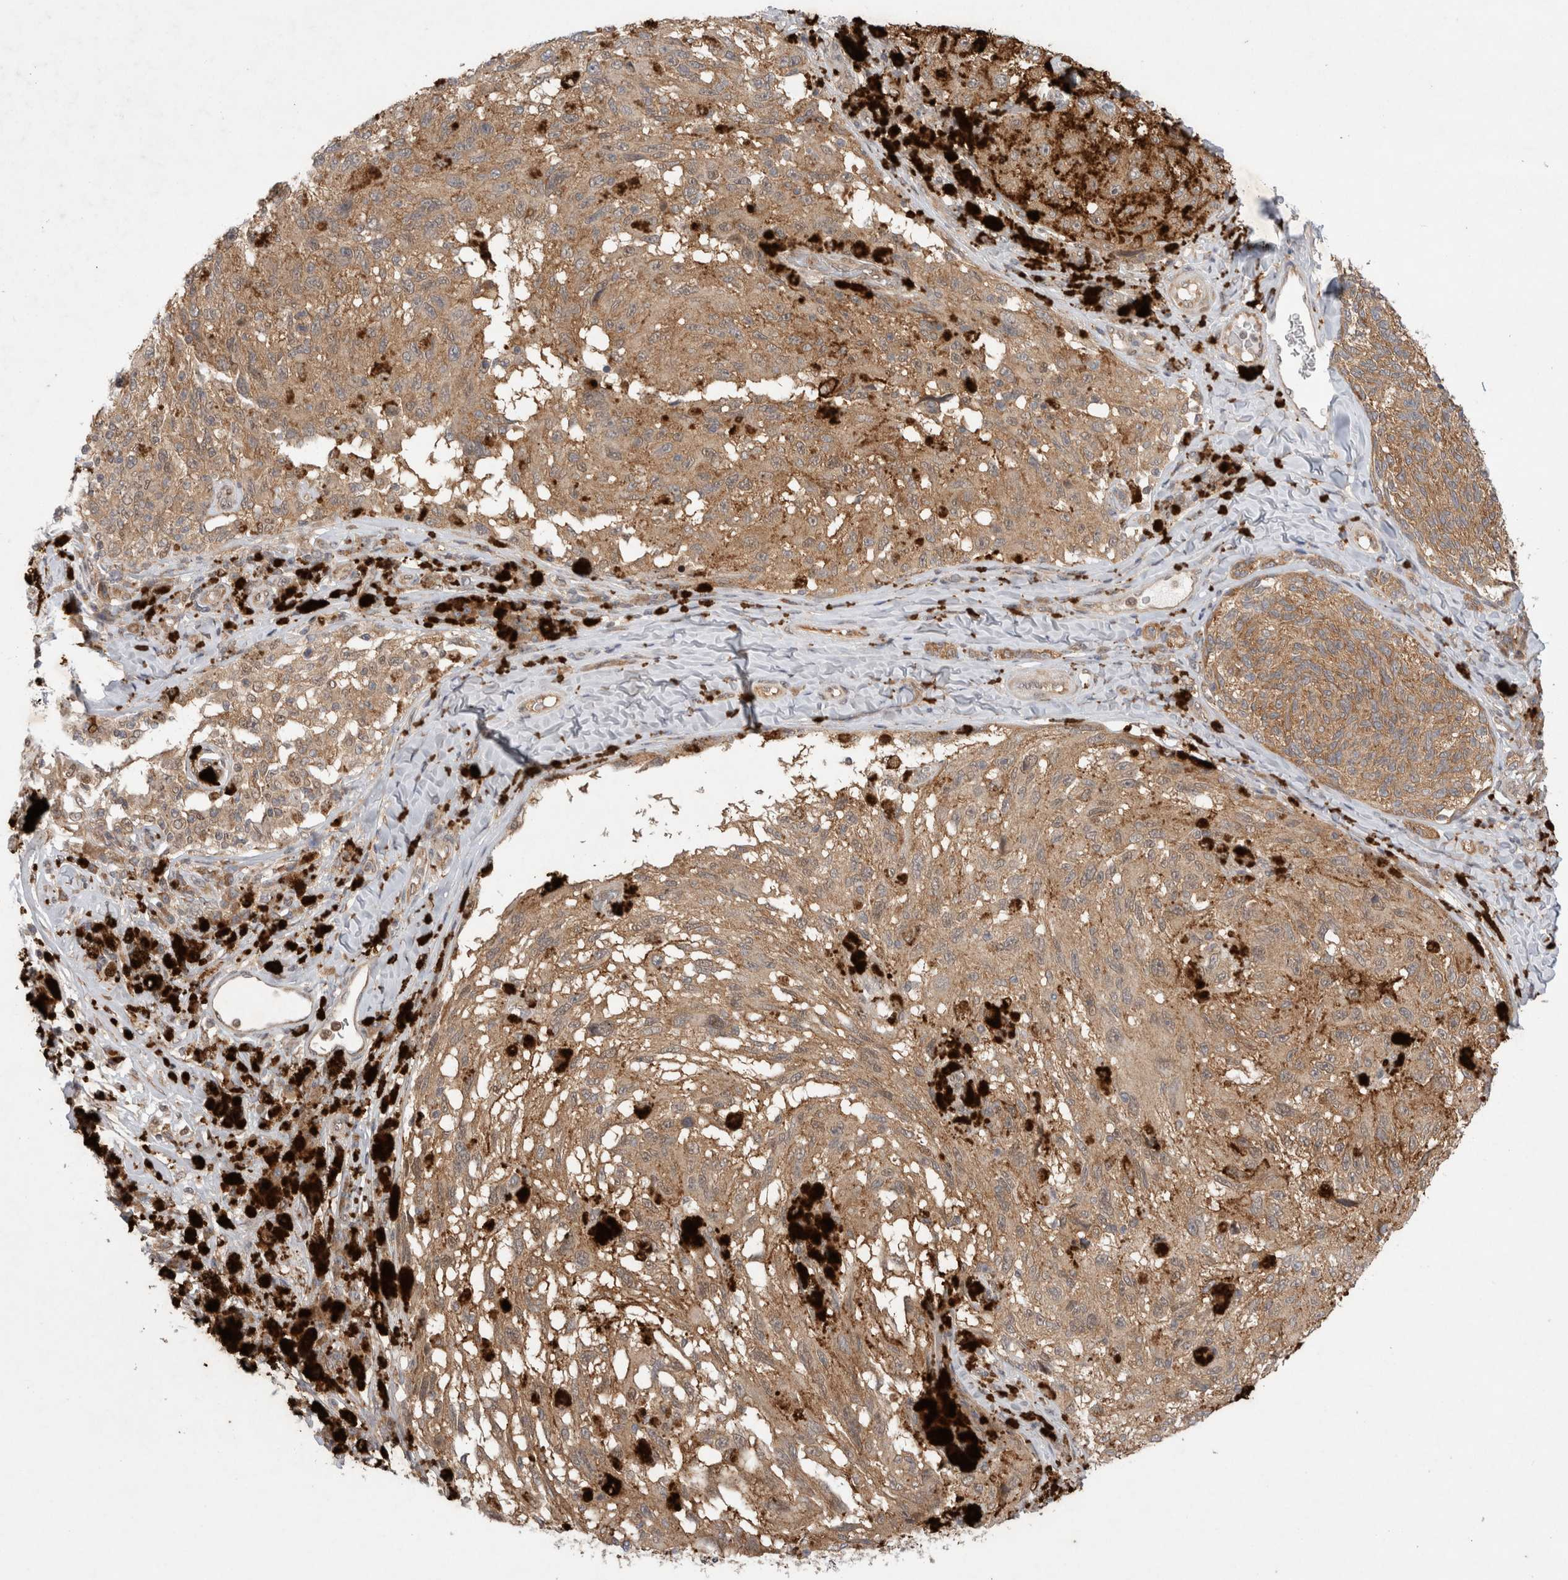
{"staining": {"intensity": "weak", "quantity": ">75%", "location": "cytoplasmic/membranous"}, "tissue": "melanoma", "cell_type": "Tumor cells", "image_type": "cancer", "snomed": [{"axis": "morphology", "description": "Malignant melanoma, NOS"}, {"axis": "topography", "description": "Skin"}], "caption": "Protein staining by immunohistochemistry (IHC) reveals weak cytoplasmic/membranous positivity in about >75% of tumor cells in malignant melanoma.", "gene": "EIF3E", "patient": {"sex": "female", "age": 73}}